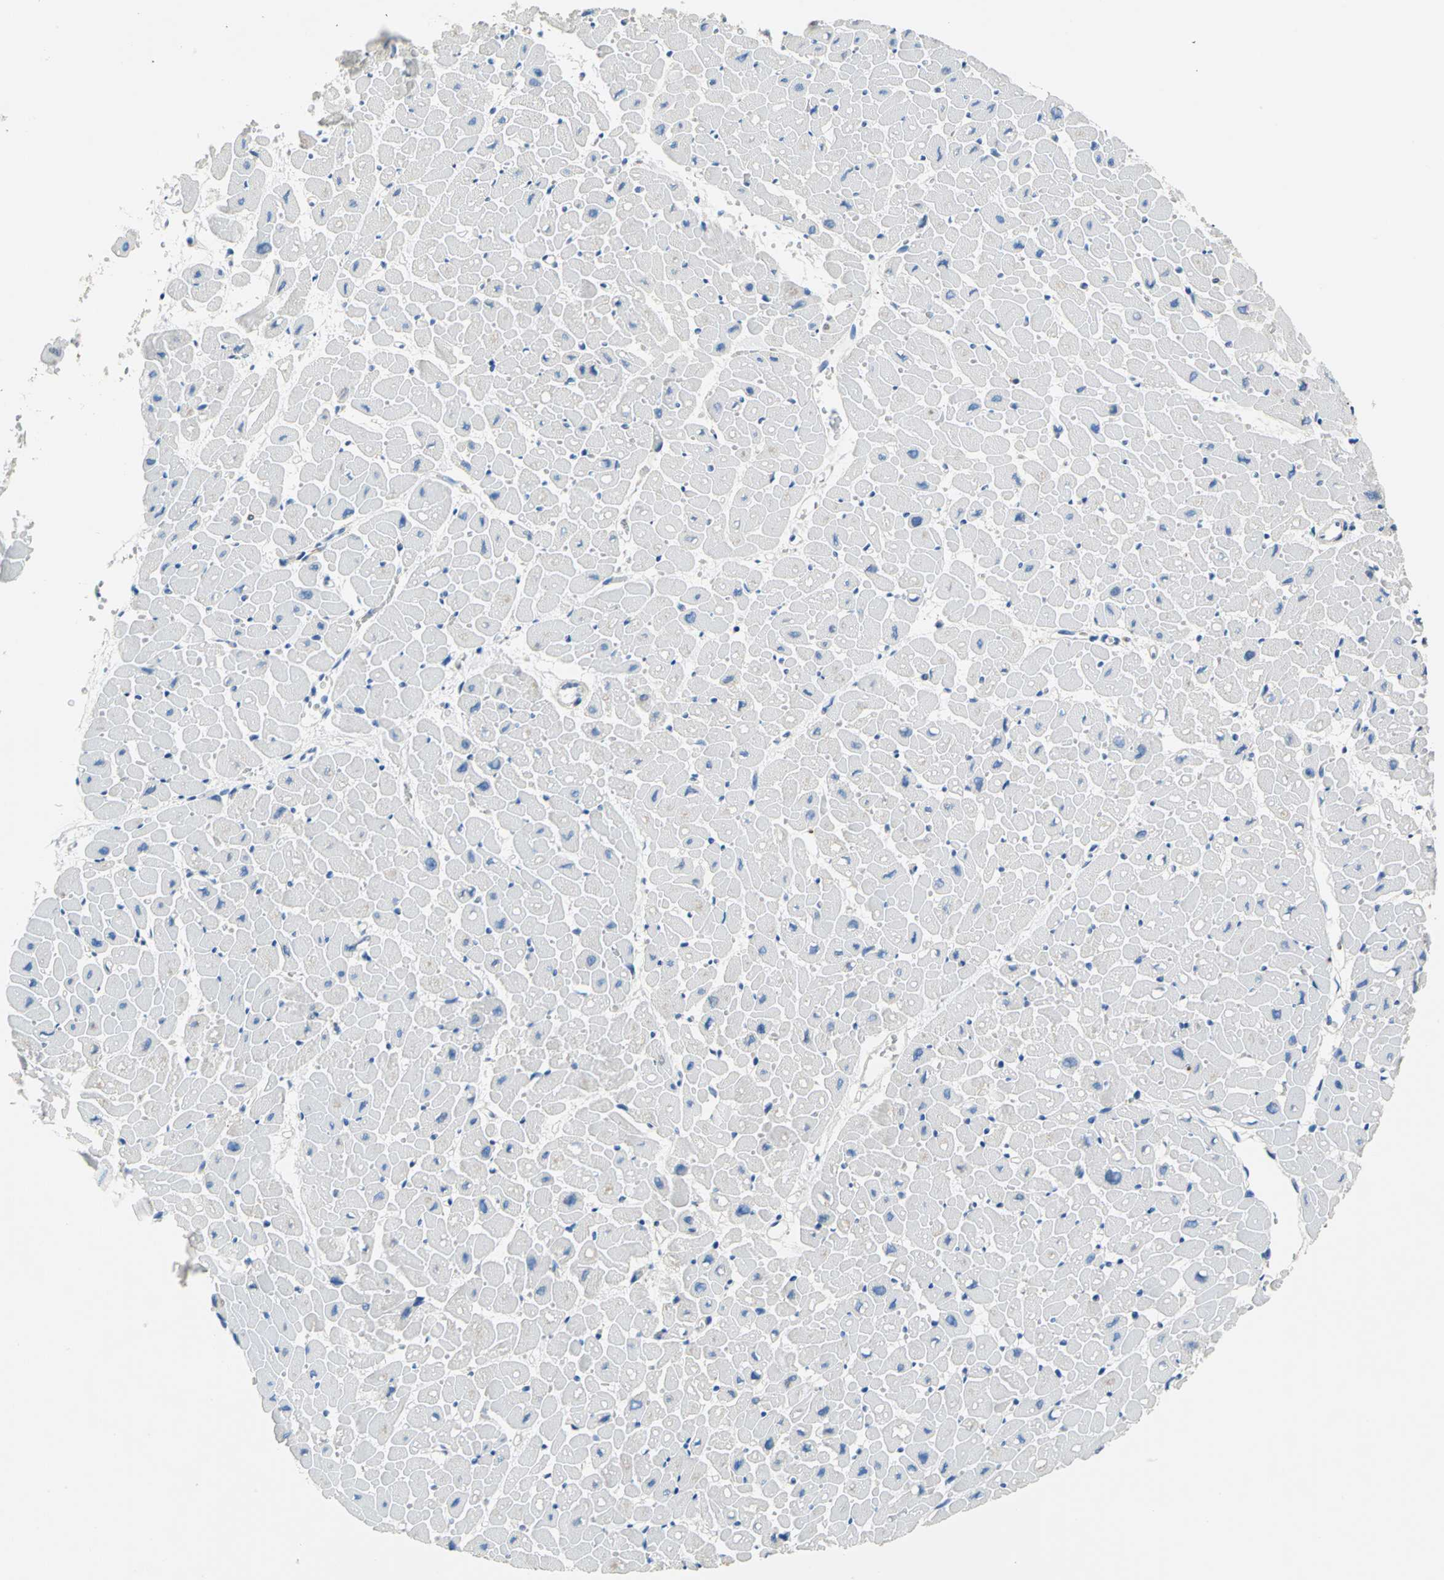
{"staining": {"intensity": "negative", "quantity": "none", "location": "none"}, "tissue": "heart muscle", "cell_type": "Cardiomyocytes", "image_type": "normal", "snomed": [{"axis": "morphology", "description": "Normal tissue, NOS"}, {"axis": "topography", "description": "Heart"}], "caption": "Cardiomyocytes show no significant protein positivity in benign heart muscle.", "gene": "SEPTIN11", "patient": {"sex": "male", "age": 45}}